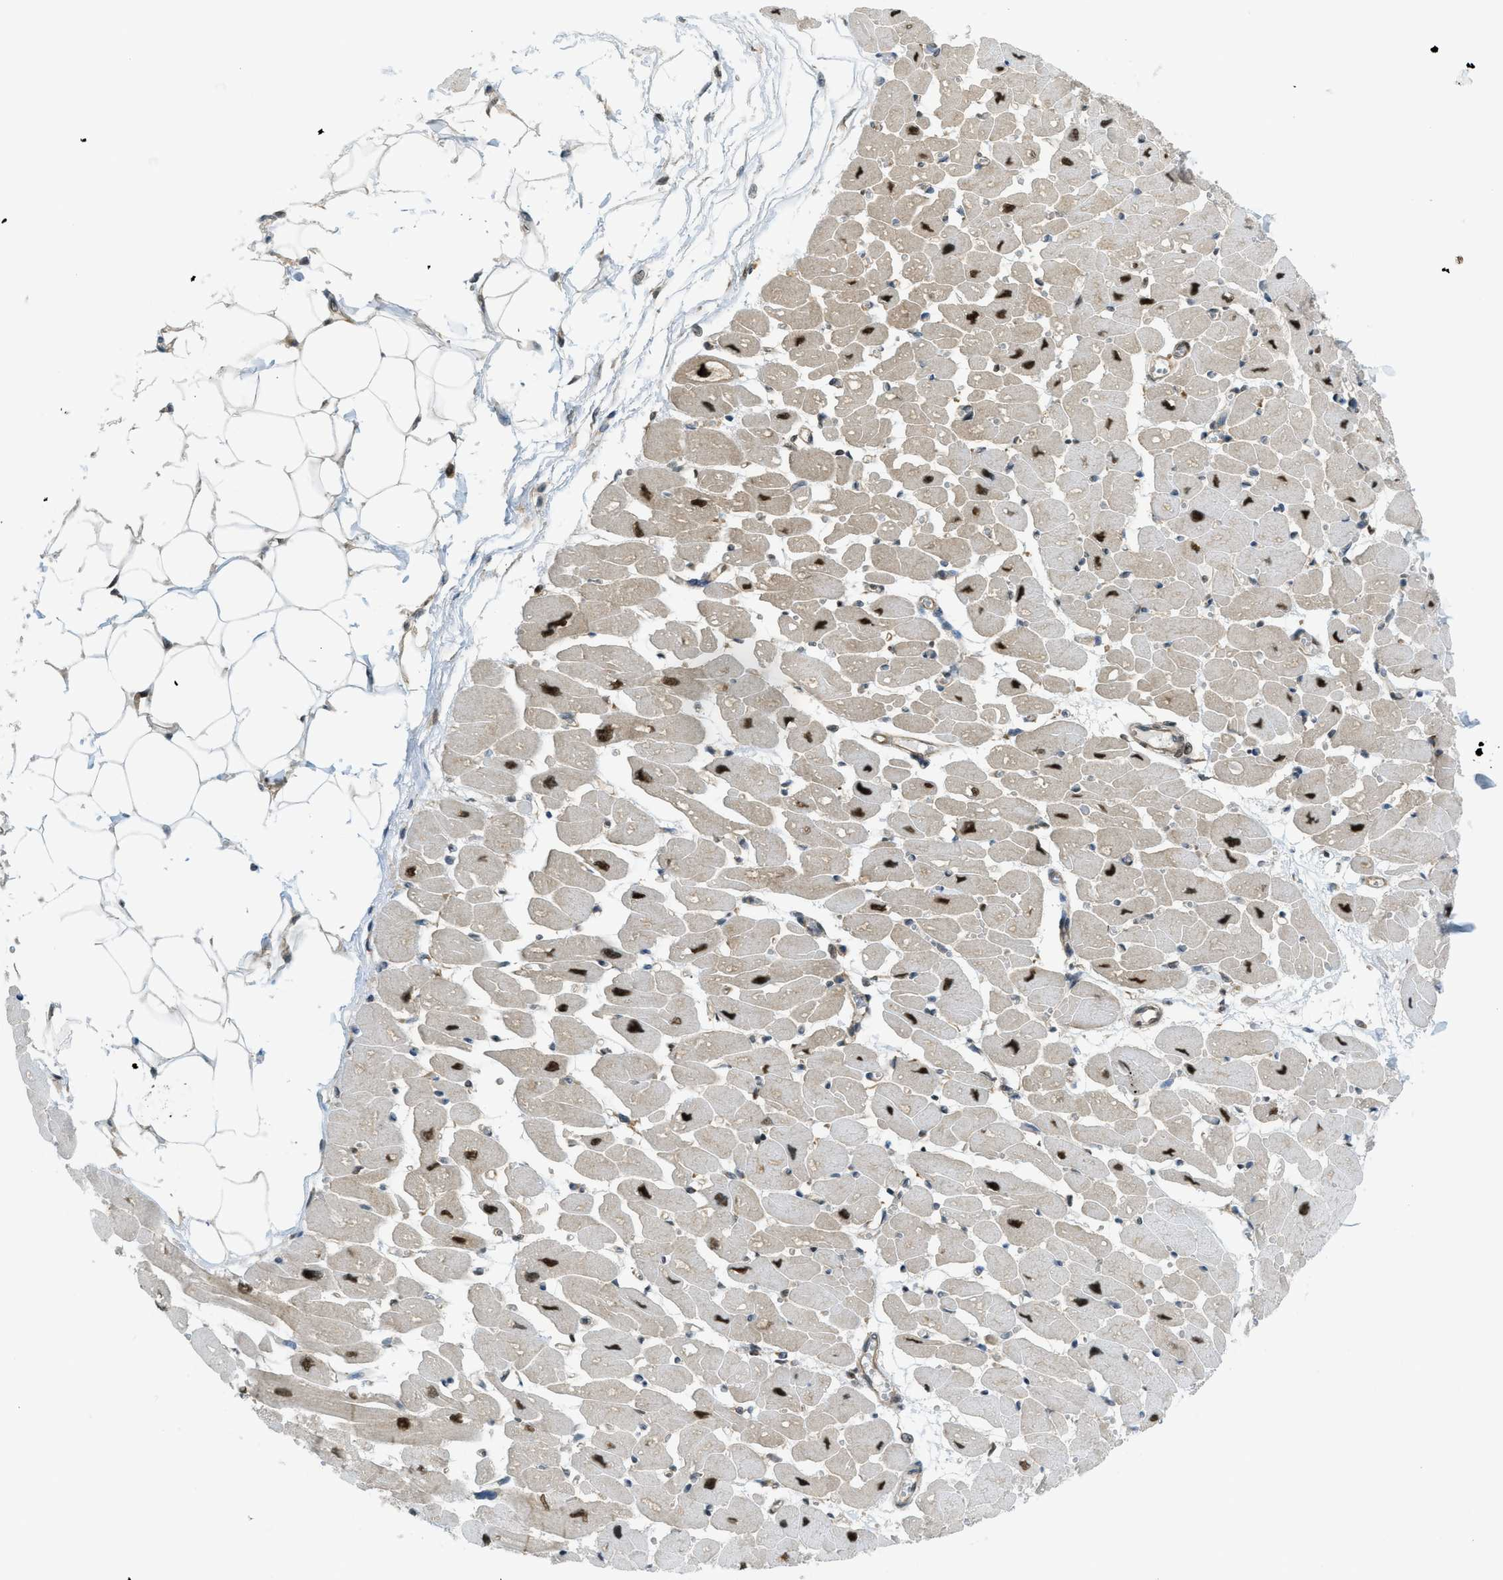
{"staining": {"intensity": "strong", "quantity": ">75%", "location": "nuclear"}, "tissue": "heart muscle", "cell_type": "Cardiomyocytes", "image_type": "normal", "snomed": [{"axis": "morphology", "description": "Normal tissue, NOS"}, {"axis": "topography", "description": "Heart"}], "caption": "An IHC micrograph of benign tissue is shown. Protein staining in brown highlights strong nuclear positivity in heart muscle within cardiomyocytes. (Stains: DAB in brown, nuclei in blue, Microscopy: brightfield microscopy at high magnification).", "gene": "TNPO1", "patient": {"sex": "female", "age": 54}}